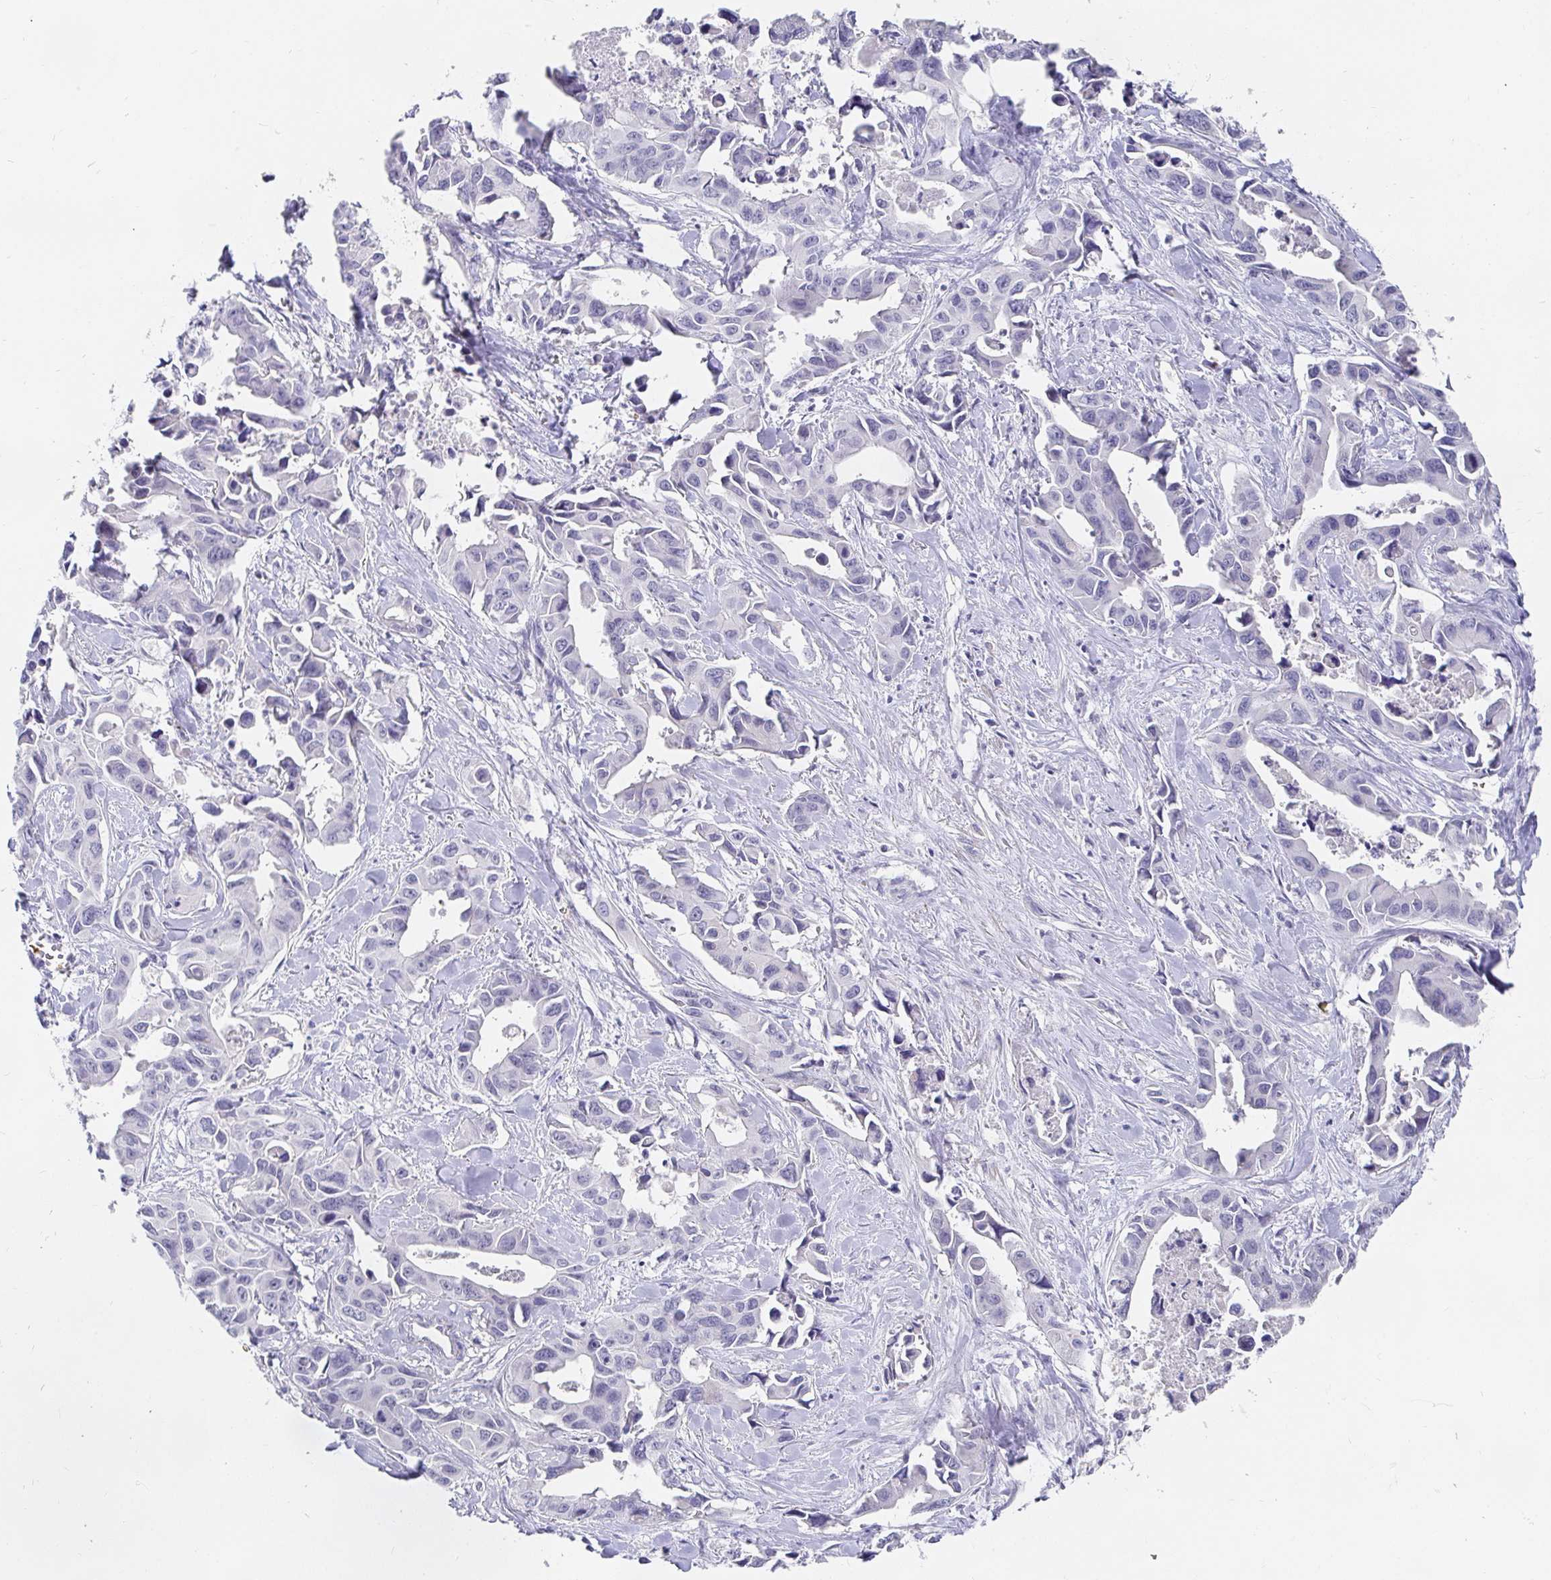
{"staining": {"intensity": "negative", "quantity": "none", "location": "none"}, "tissue": "lung cancer", "cell_type": "Tumor cells", "image_type": "cancer", "snomed": [{"axis": "morphology", "description": "Adenocarcinoma, NOS"}, {"axis": "topography", "description": "Lung"}], "caption": "Immunohistochemical staining of lung cancer (adenocarcinoma) displays no significant positivity in tumor cells.", "gene": "FGF21", "patient": {"sex": "male", "age": 64}}